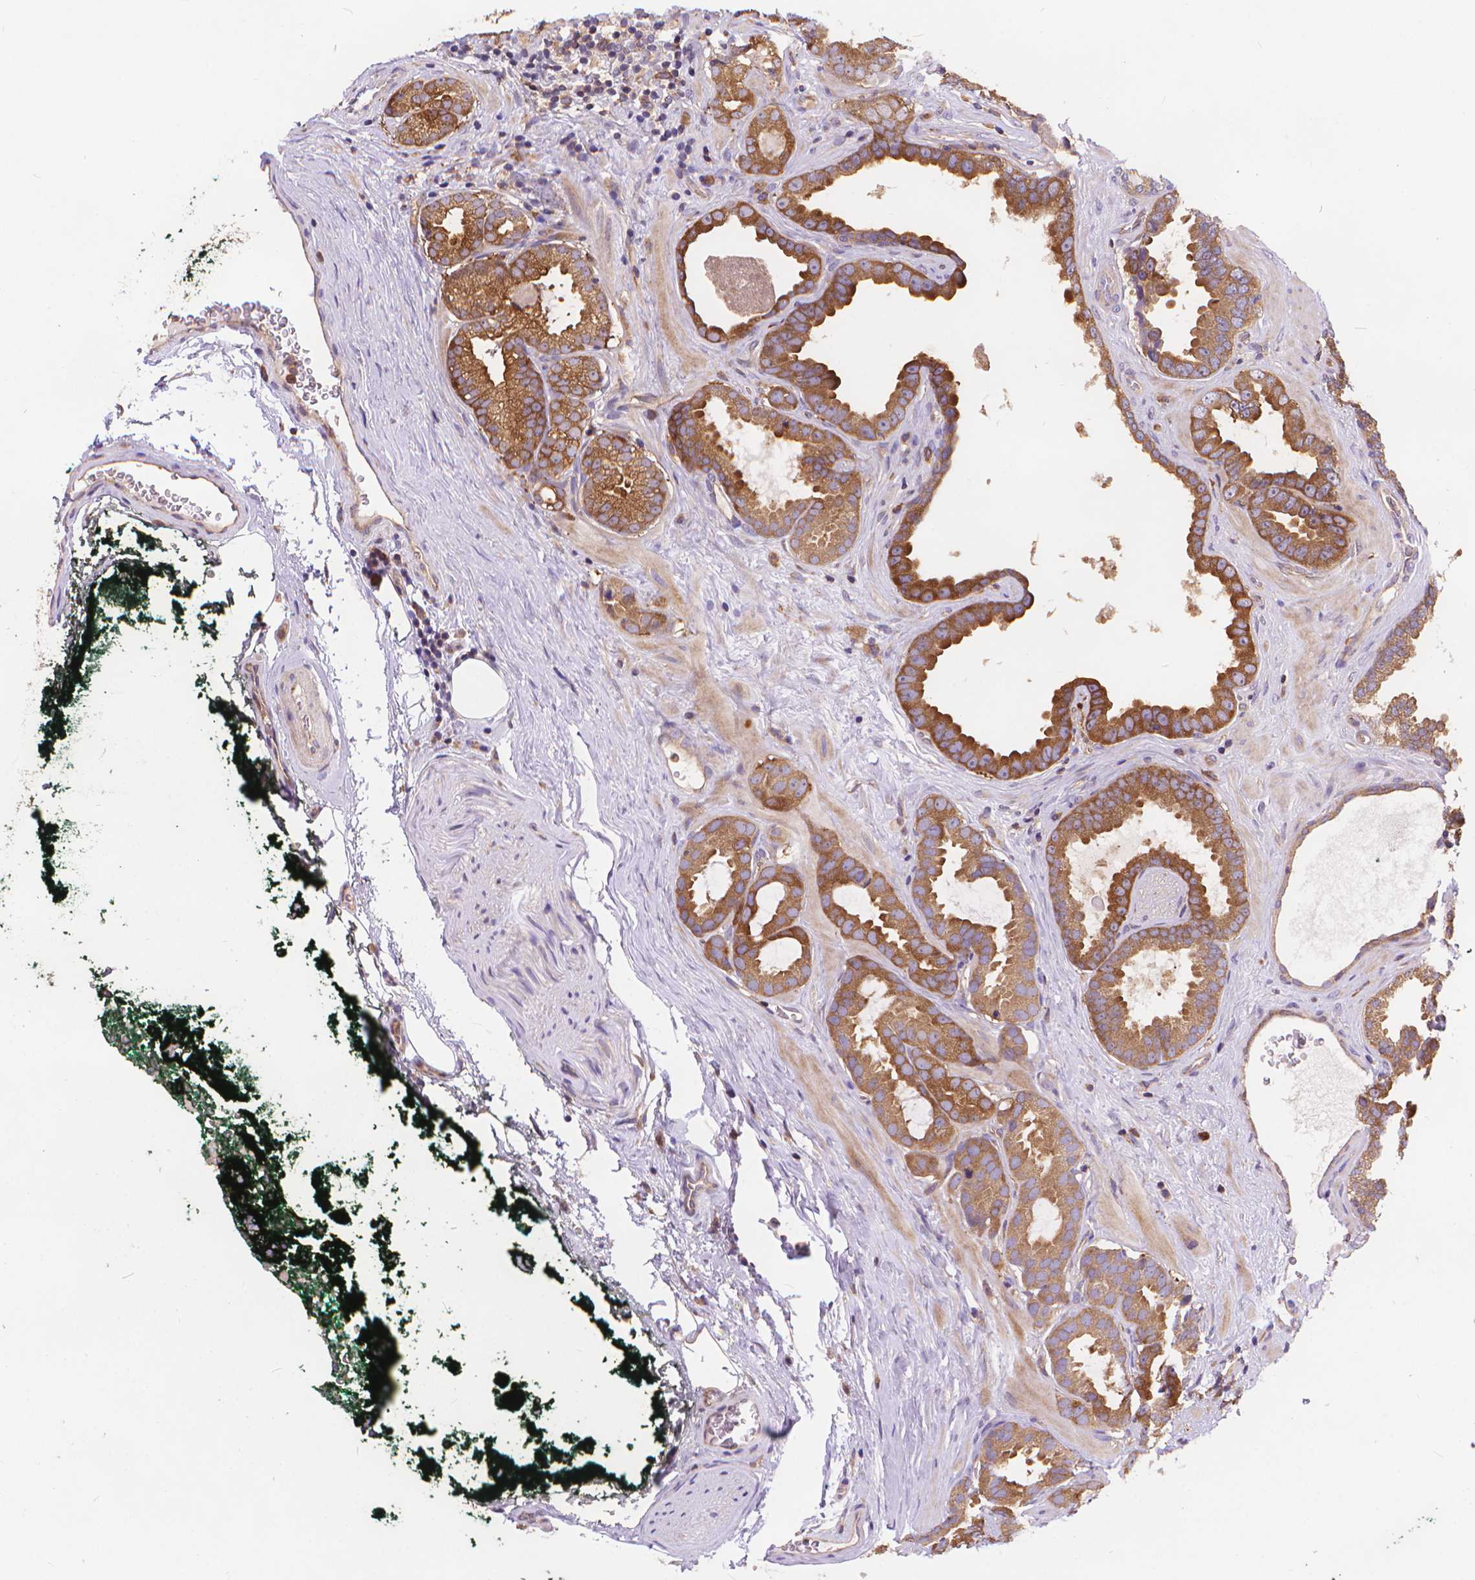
{"staining": {"intensity": "moderate", "quantity": "<25%", "location": "cytoplasmic/membranous"}, "tissue": "prostate cancer", "cell_type": "Tumor cells", "image_type": "cancer", "snomed": [{"axis": "morphology", "description": "Adenocarcinoma, NOS"}, {"axis": "topography", "description": "Prostate"}], "caption": "Prostate cancer (adenocarcinoma) stained with a protein marker shows moderate staining in tumor cells.", "gene": "ARAP1", "patient": {"sex": "male", "age": 64}}